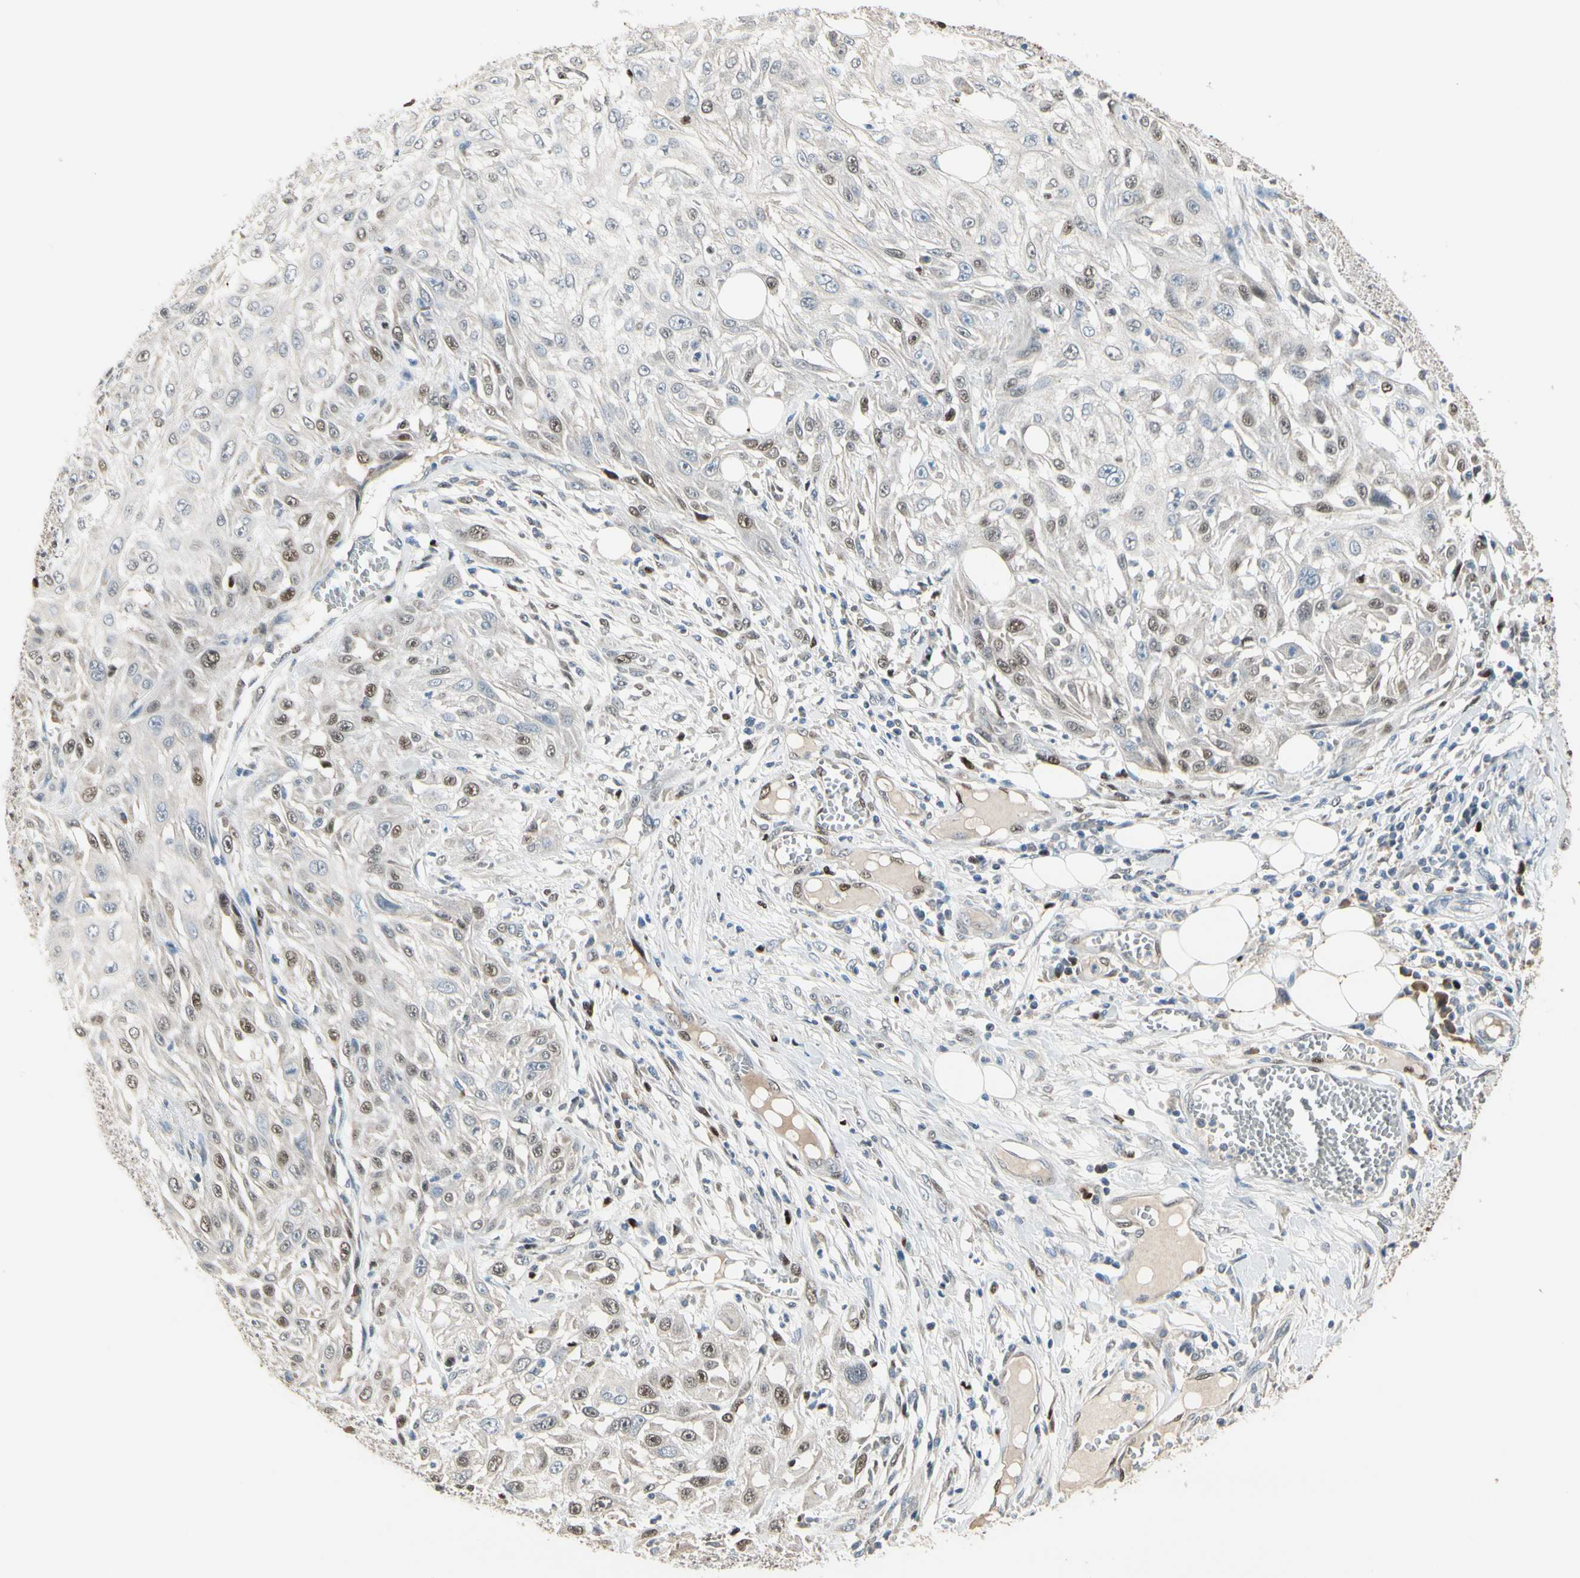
{"staining": {"intensity": "weak", "quantity": "25%-75%", "location": "nuclear"}, "tissue": "skin cancer", "cell_type": "Tumor cells", "image_type": "cancer", "snomed": [{"axis": "morphology", "description": "Squamous cell carcinoma, NOS"}, {"axis": "topography", "description": "Skin"}], "caption": "Skin squamous cell carcinoma stained with a brown dye demonstrates weak nuclear positive expression in about 25%-75% of tumor cells.", "gene": "ZKSCAN4", "patient": {"sex": "male", "age": 75}}